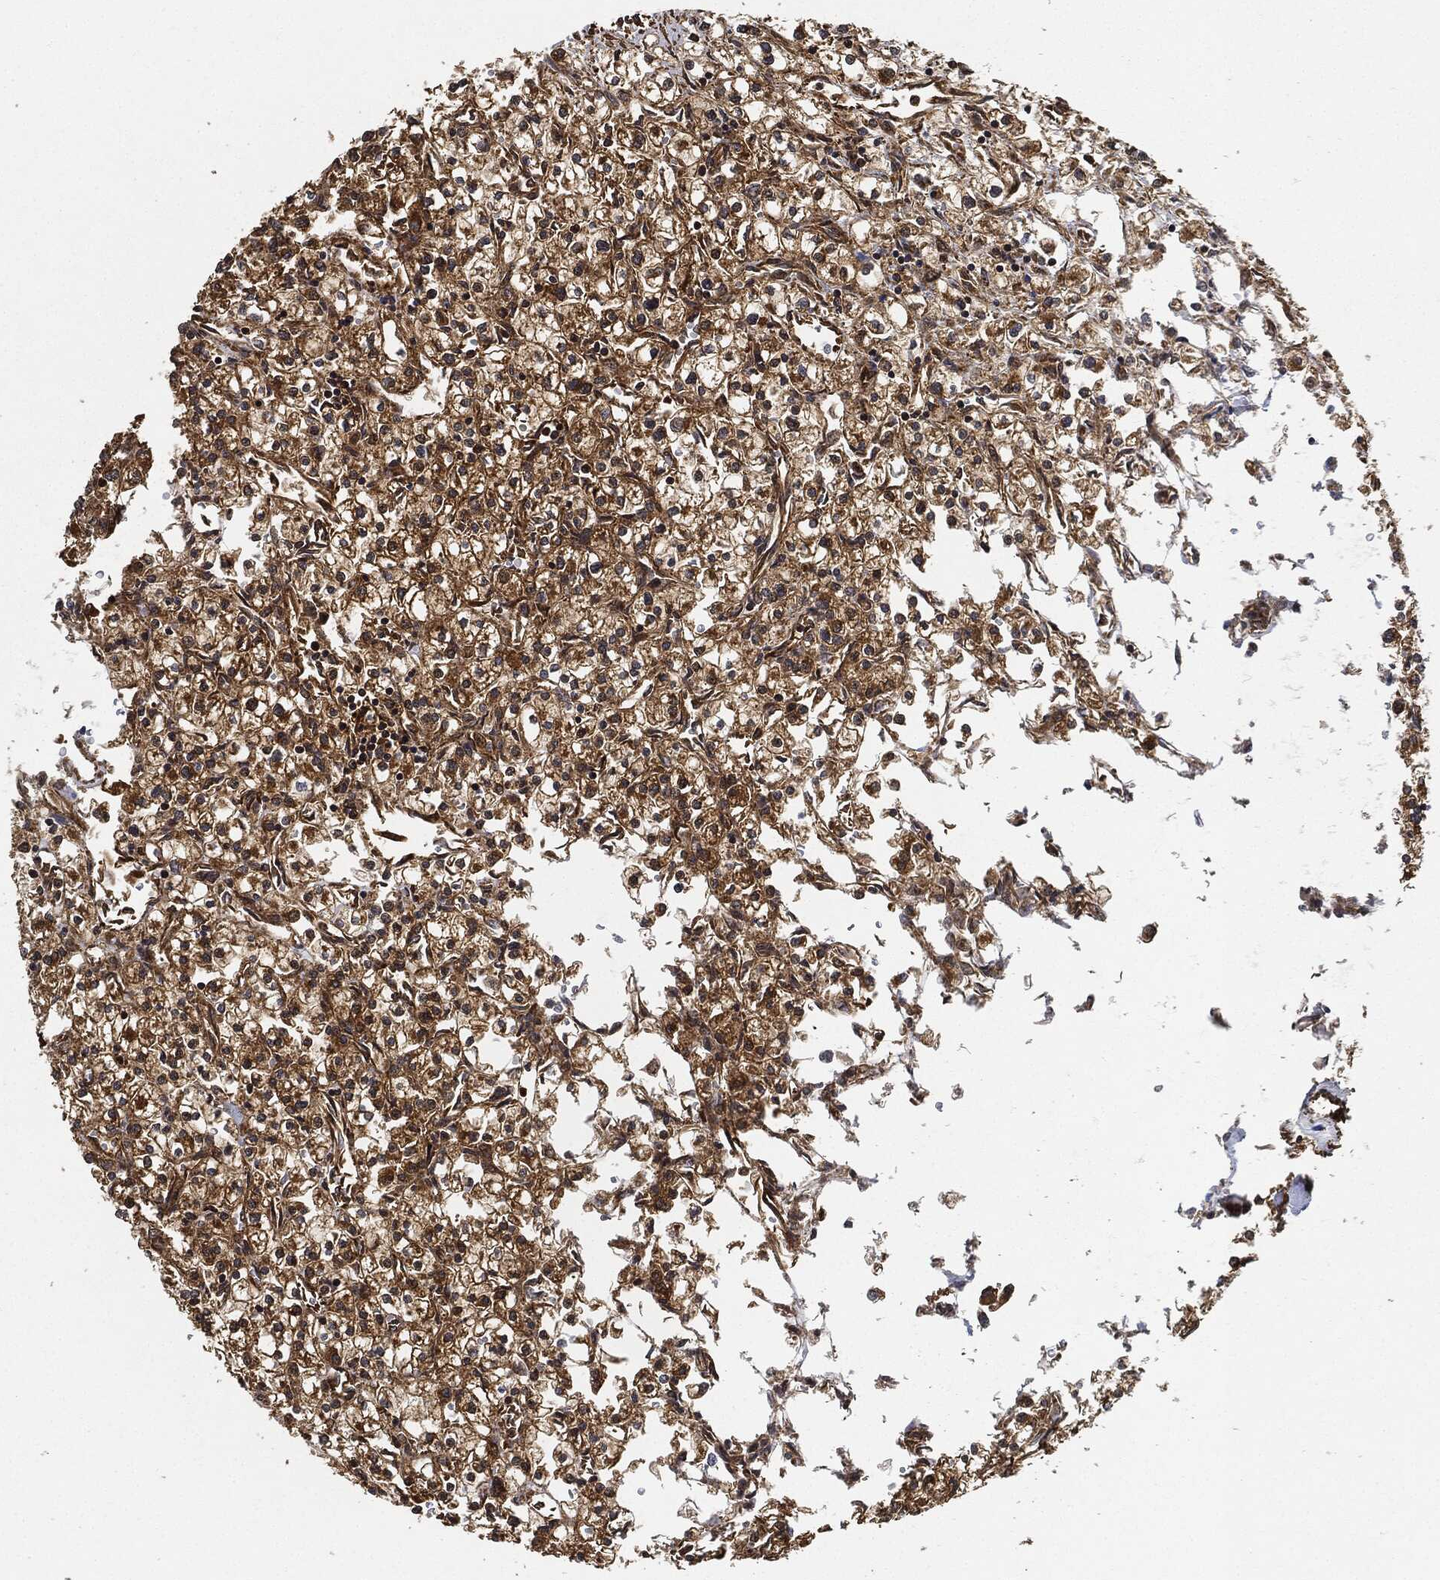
{"staining": {"intensity": "strong", "quantity": "25%-75%", "location": "cytoplasmic/membranous"}, "tissue": "renal cancer", "cell_type": "Tumor cells", "image_type": "cancer", "snomed": [{"axis": "morphology", "description": "Adenocarcinoma, NOS"}, {"axis": "topography", "description": "Kidney"}], "caption": "The micrograph exhibits staining of renal cancer, revealing strong cytoplasmic/membranous protein positivity (brown color) within tumor cells.", "gene": "CEP290", "patient": {"sex": "male", "age": 80}}